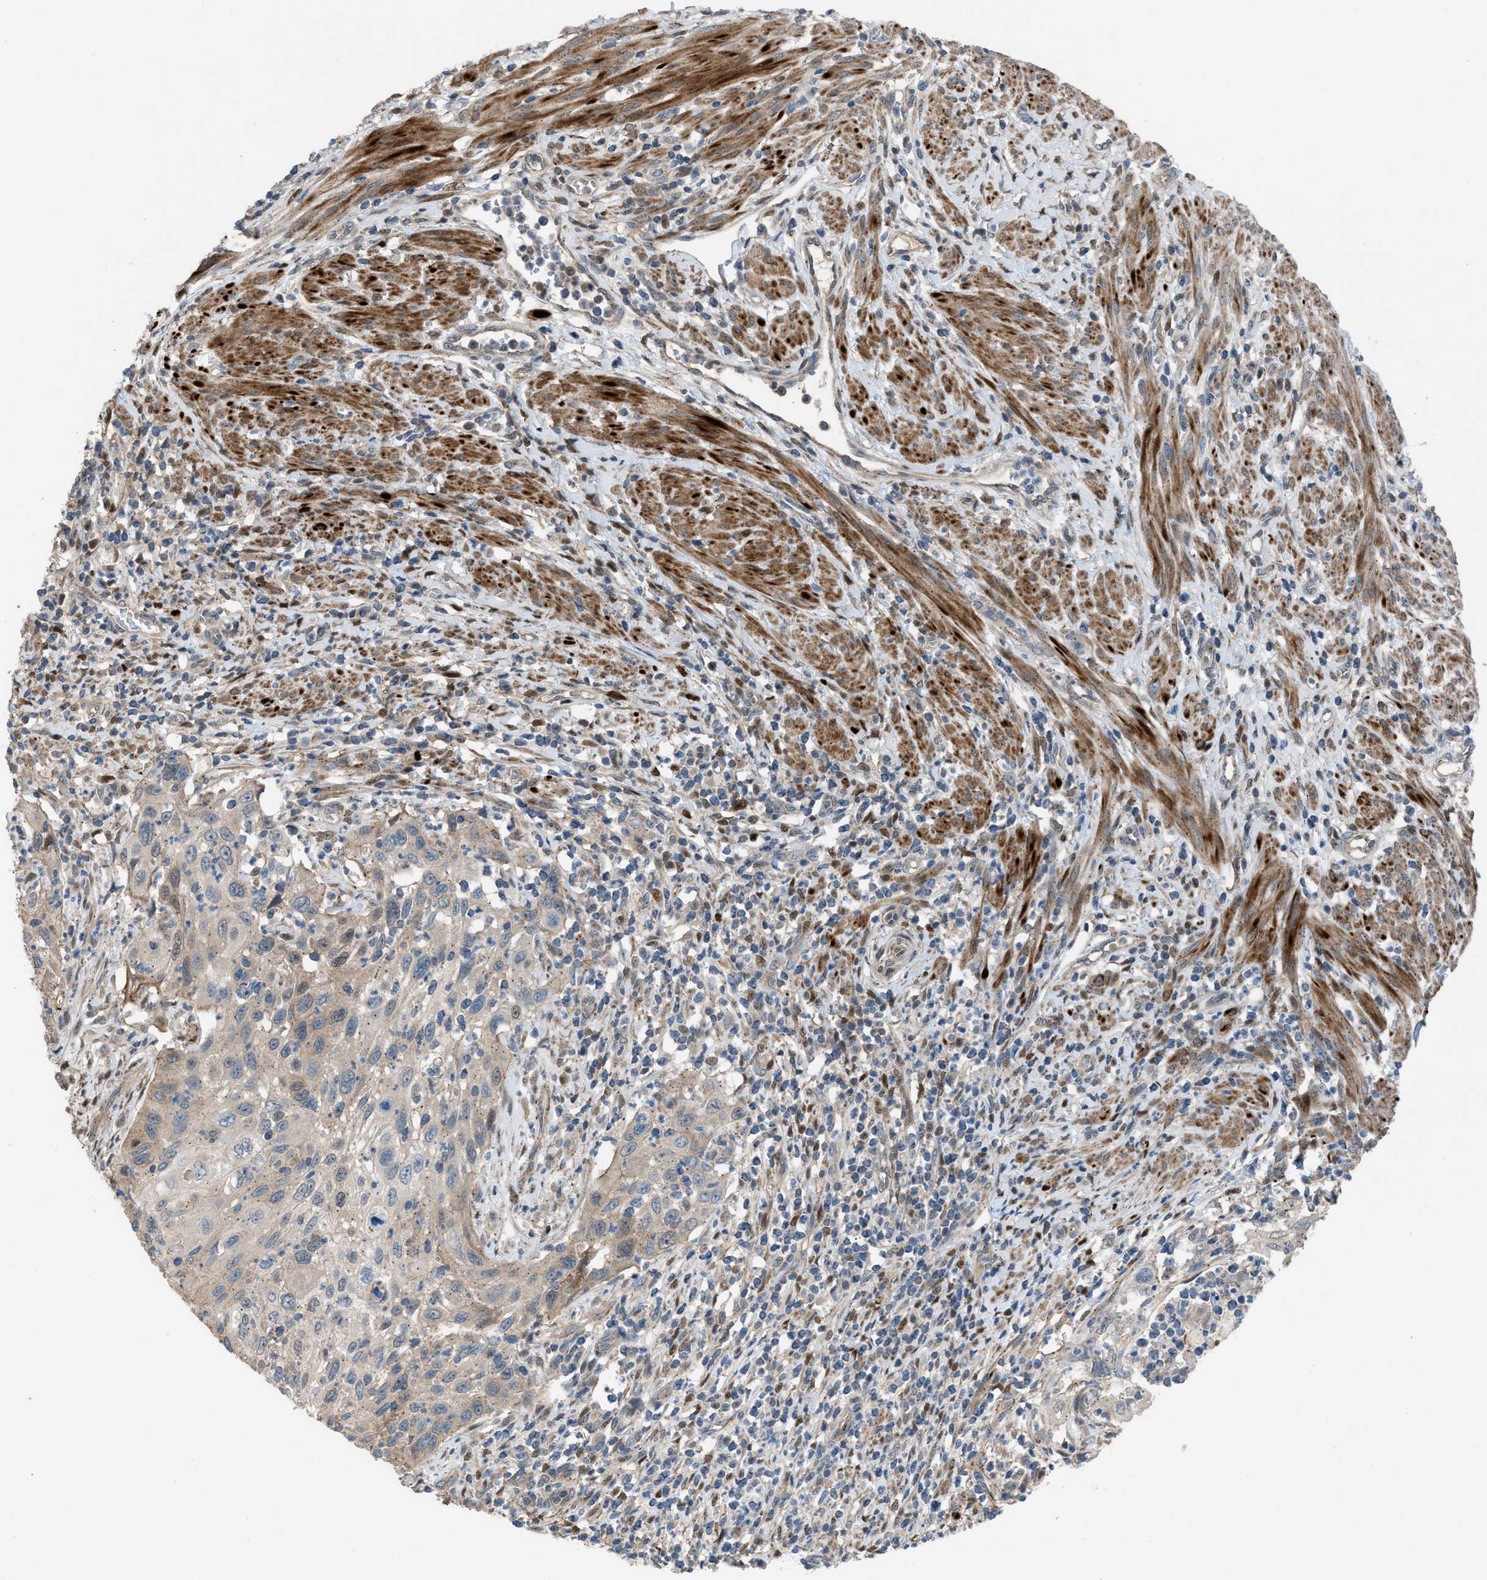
{"staining": {"intensity": "moderate", "quantity": "<25%", "location": "cytoplasmic/membranous,nuclear"}, "tissue": "cervical cancer", "cell_type": "Tumor cells", "image_type": "cancer", "snomed": [{"axis": "morphology", "description": "Squamous cell carcinoma, NOS"}, {"axis": "topography", "description": "Cervix"}], "caption": "IHC micrograph of cervical cancer stained for a protein (brown), which shows low levels of moderate cytoplasmic/membranous and nuclear staining in approximately <25% of tumor cells.", "gene": "CRTC1", "patient": {"sex": "female", "age": 70}}